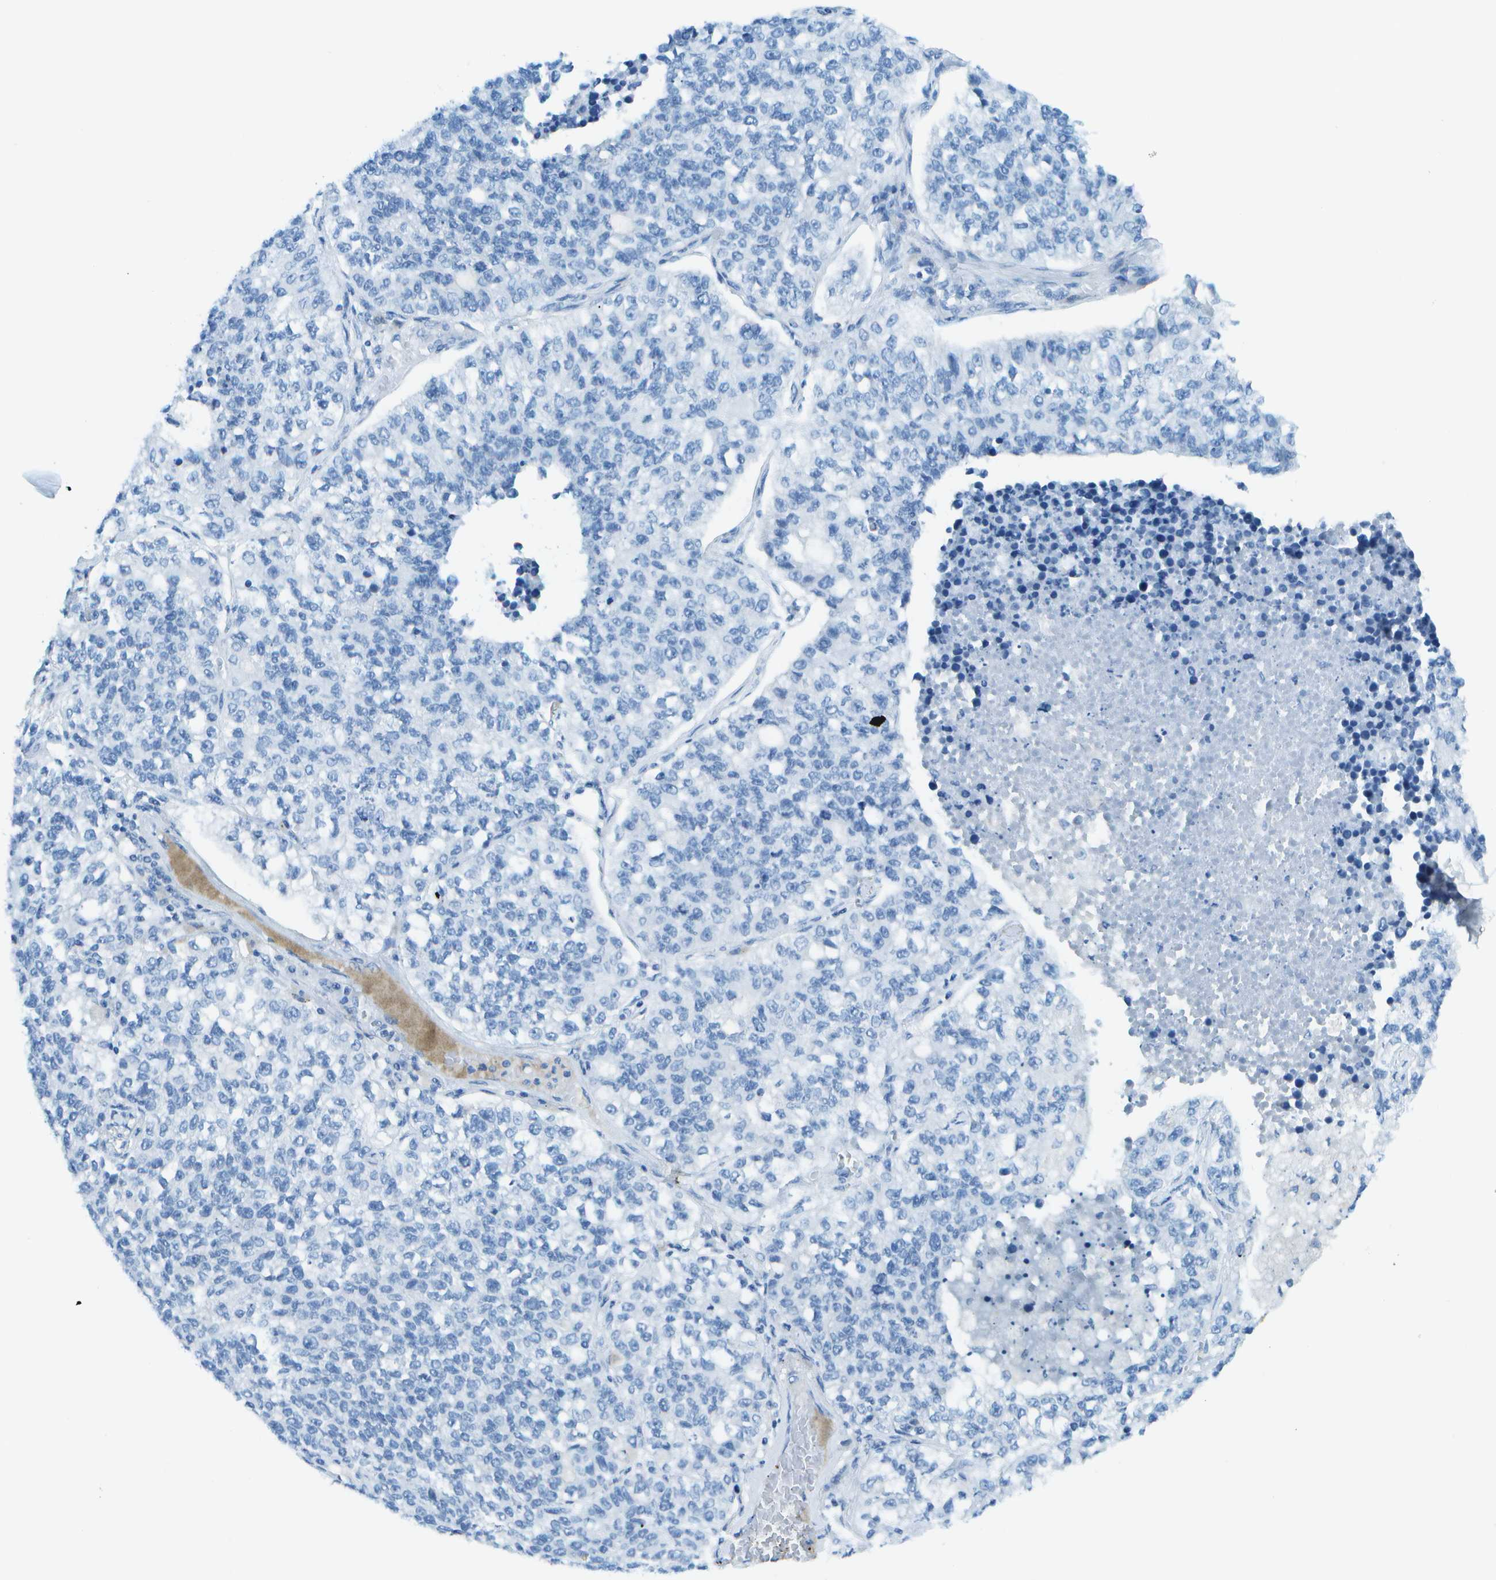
{"staining": {"intensity": "negative", "quantity": "none", "location": "none"}, "tissue": "lung cancer", "cell_type": "Tumor cells", "image_type": "cancer", "snomed": [{"axis": "morphology", "description": "Adenocarcinoma, NOS"}, {"axis": "topography", "description": "Lung"}], "caption": "Adenocarcinoma (lung) stained for a protein using immunohistochemistry displays no staining tumor cells.", "gene": "C1S", "patient": {"sex": "male", "age": 49}}